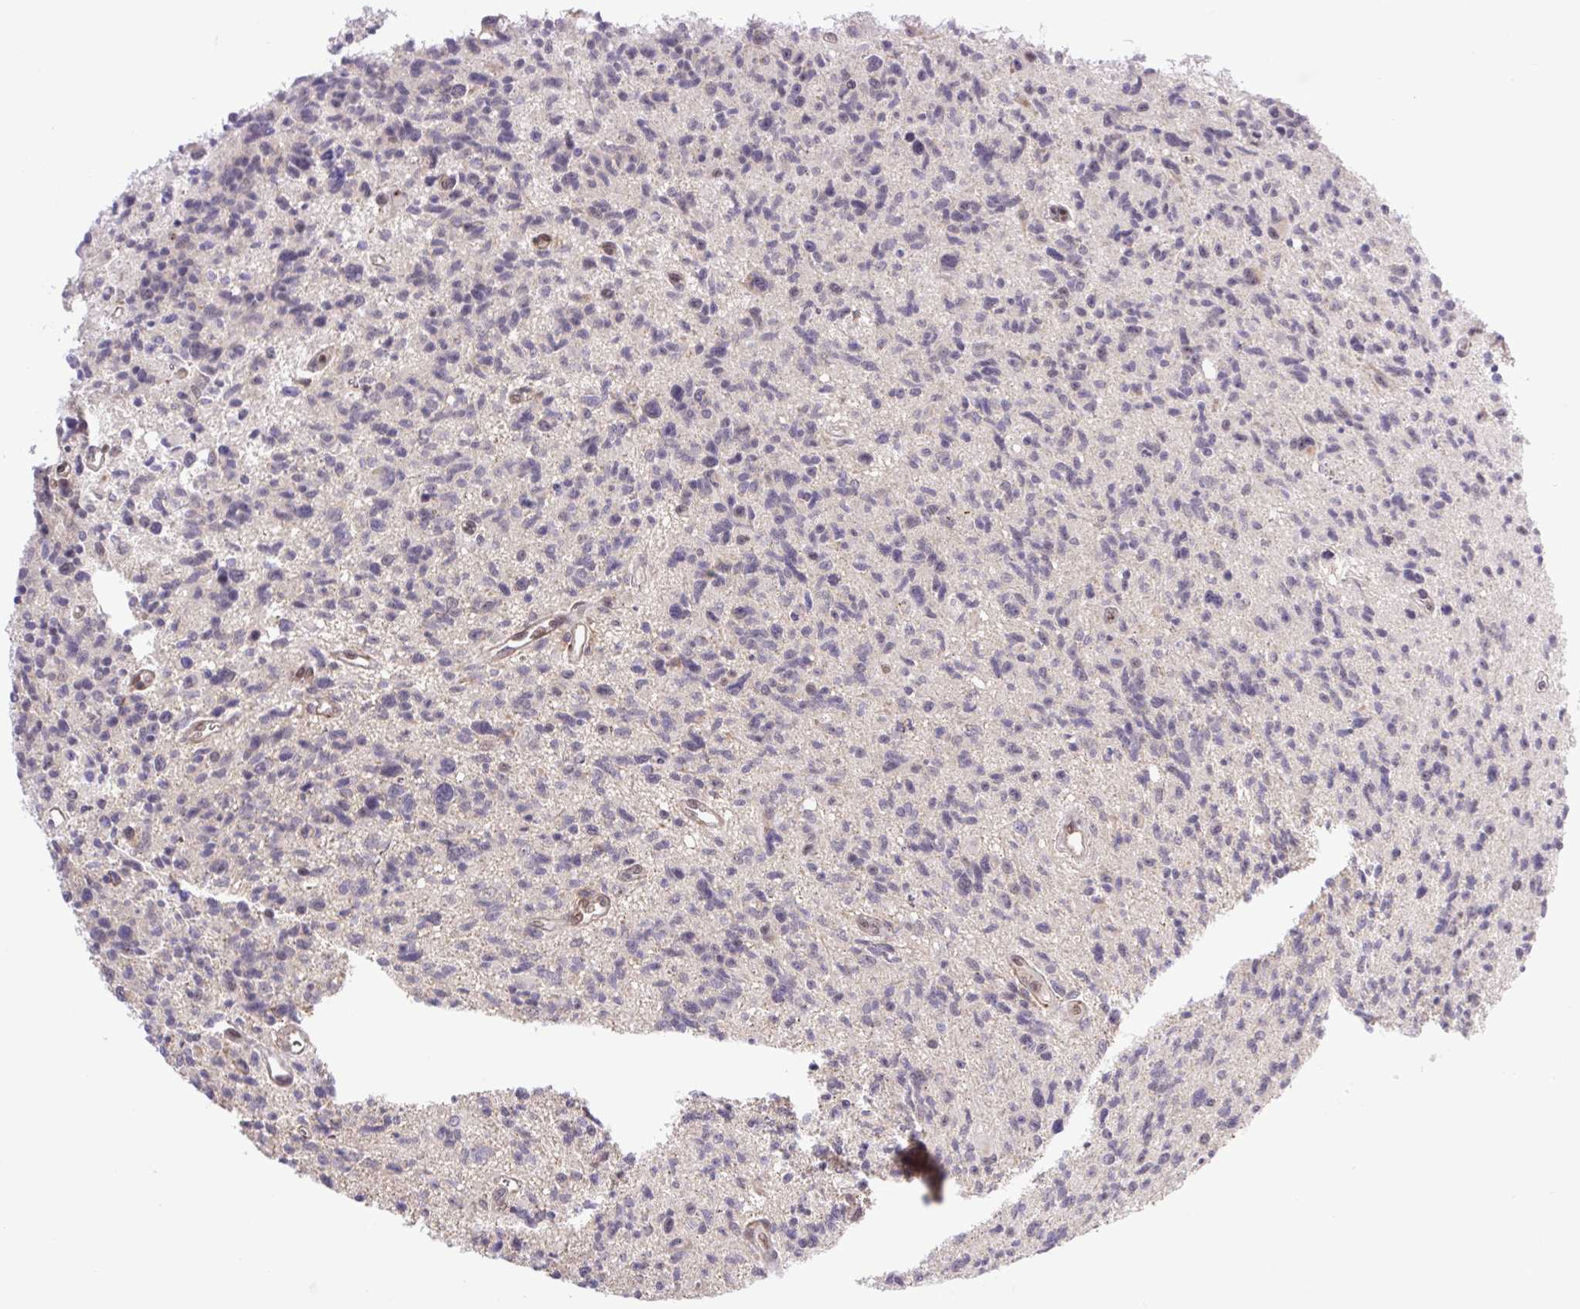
{"staining": {"intensity": "weak", "quantity": "<25%", "location": "nuclear"}, "tissue": "glioma", "cell_type": "Tumor cells", "image_type": "cancer", "snomed": [{"axis": "morphology", "description": "Glioma, malignant, High grade"}, {"axis": "topography", "description": "Brain"}], "caption": "Immunohistochemical staining of glioma demonstrates no significant staining in tumor cells.", "gene": "ERG", "patient": {"sex": "male", "age": 29}}